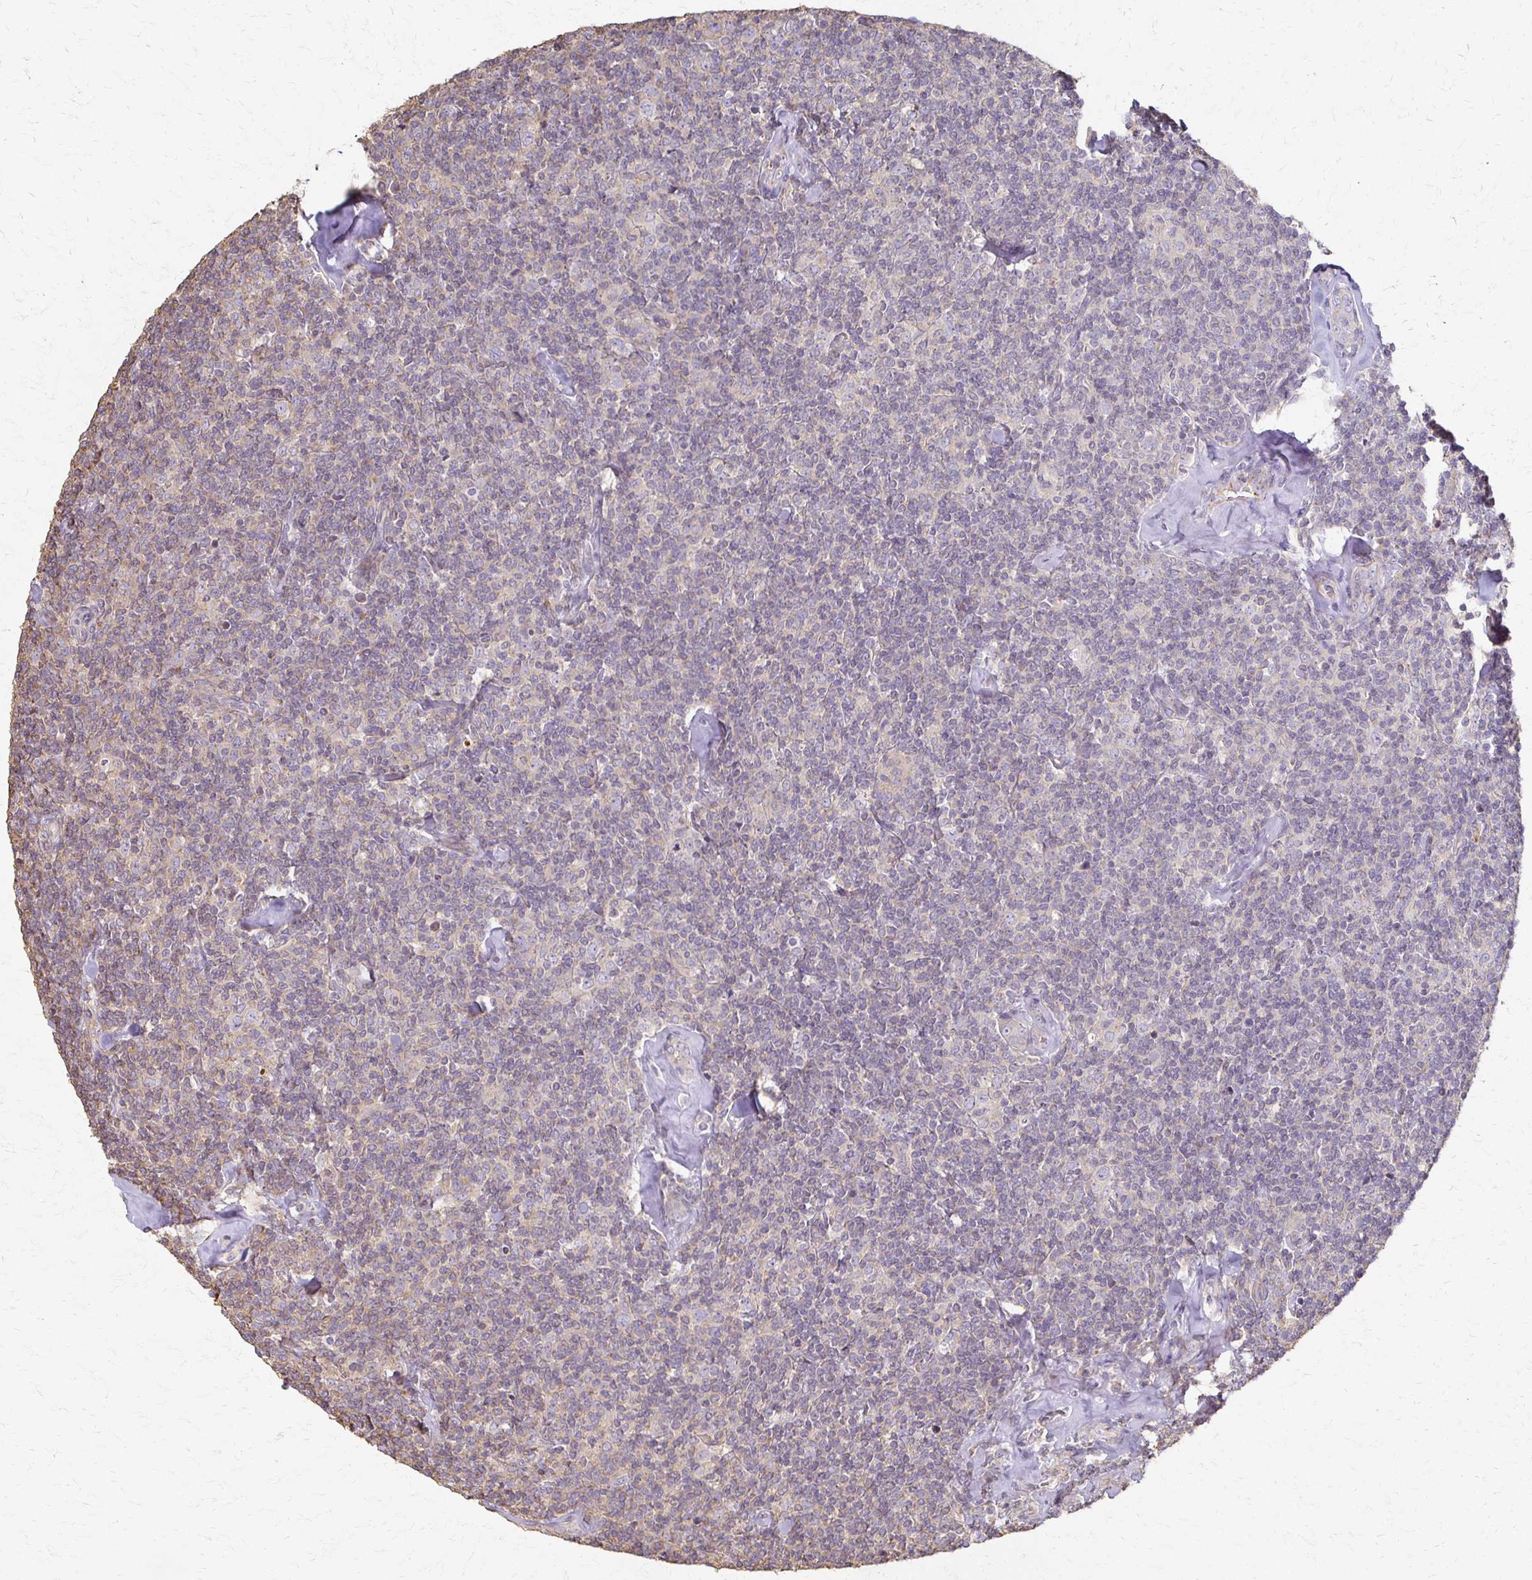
{"staining": {"intensity": "negative", "quantity": "none", "location": "none"}, "tissue": "lymphoma", "cell_type": "Tumor cells", "image_type": "cancer", "snomed": [{"axis": "morphology", "description": "Malignant lymphoma, non-Hodgkin's type, Low grade"}, {"axis": "topography", "description": "Lymph node"}], "caption": "Immunohistochemistry (IHC) of low-grade malignant lymphoma, non-Hodgkin's type exhibits no staining in tumor cells.", "gene": "C1QTNF7", "patient": {"sex": "female", "age": 56}}